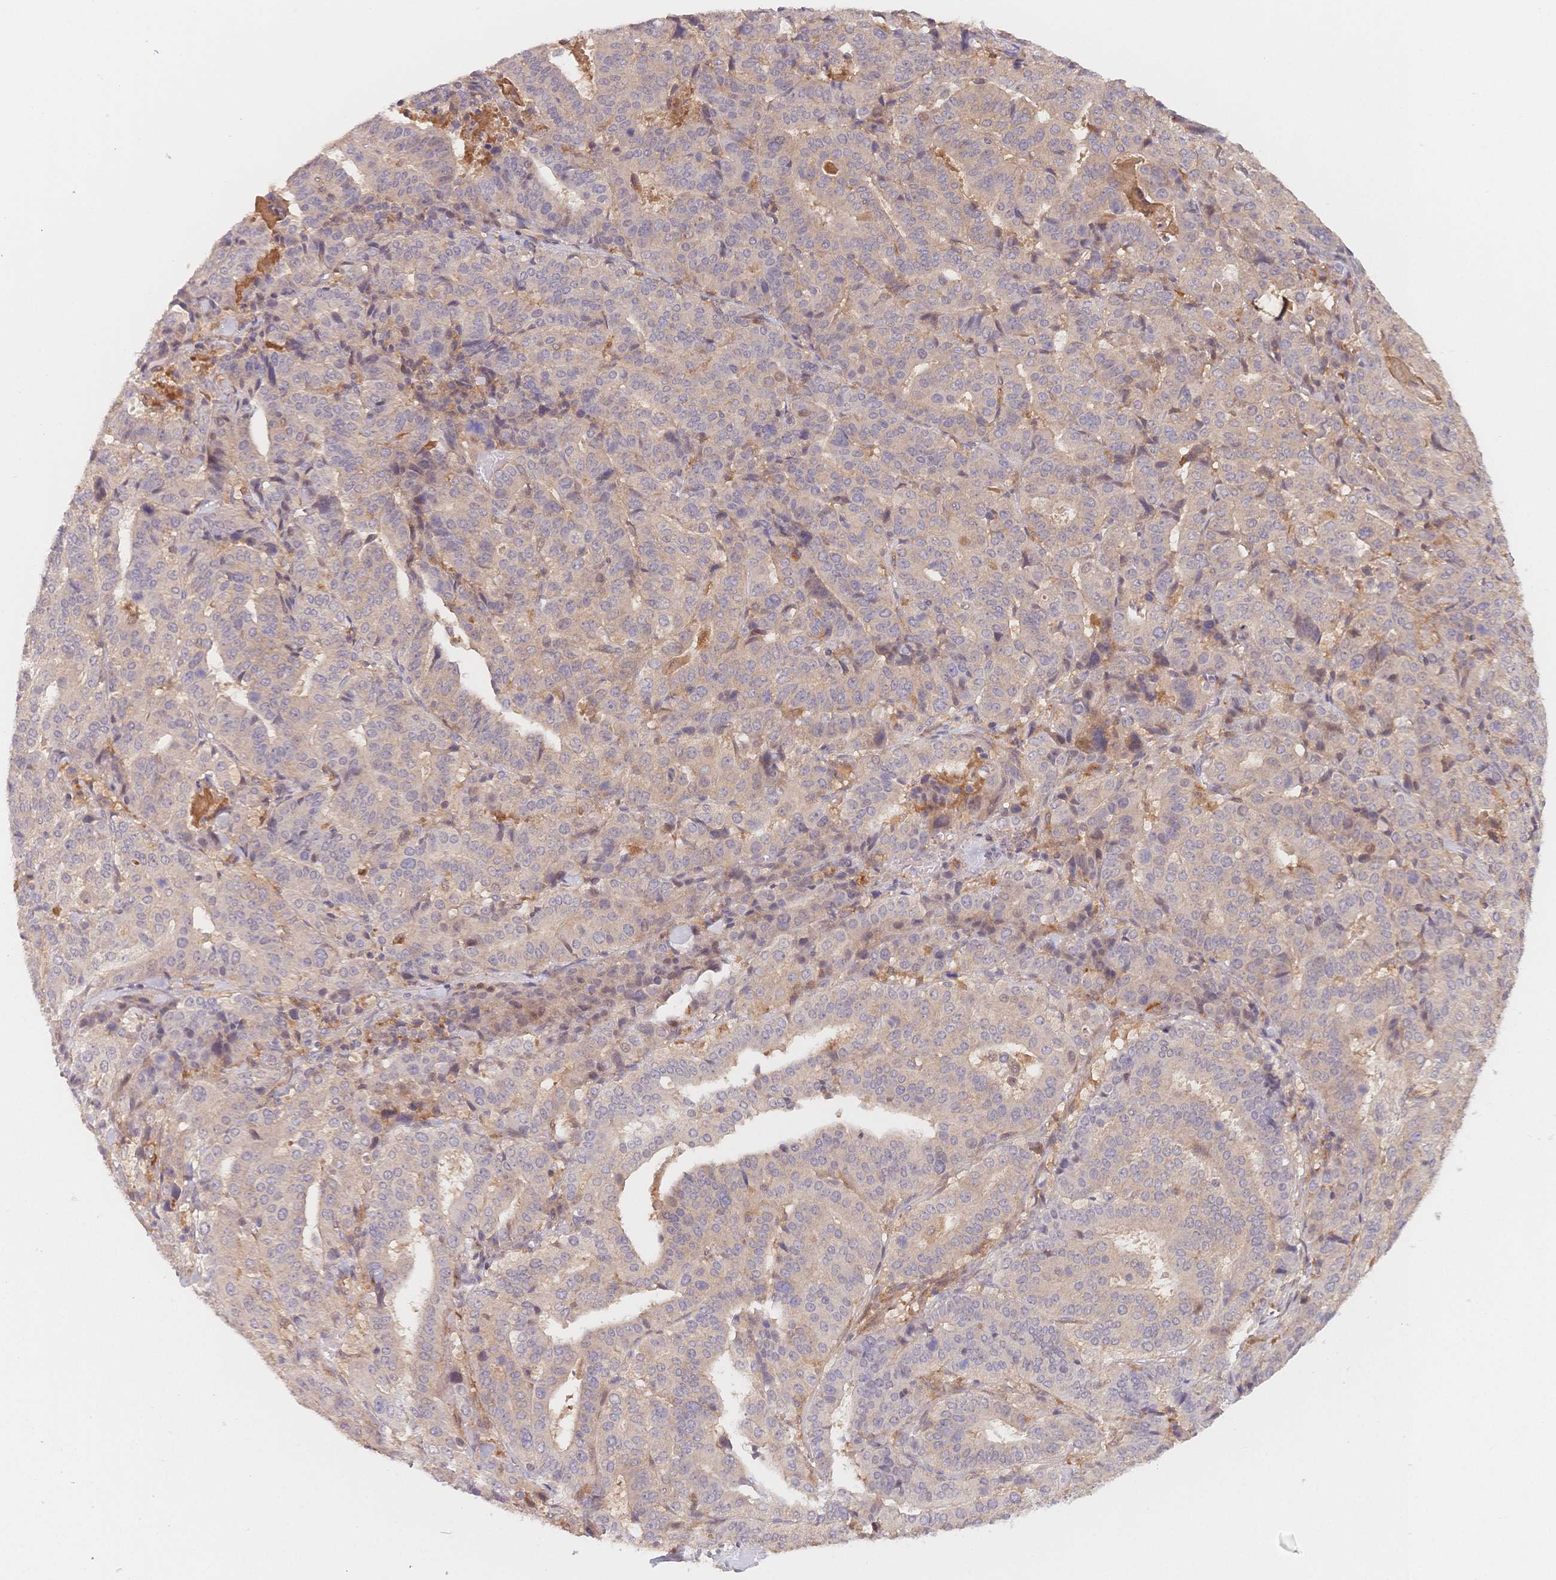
{"staining": {"intensity": "negative", "quantity": "none", "location": "none"}, "tissue": "stomach cancer", "cell_type": "Tumor cells", "image_type": "cancer", "snomed": [{"axis": "morphology", "description": "Adenocarcinoma, NOS"}, {"axis": "topography", "description": "Stomach"}], "caption": "Immunohistochemistry (IHC) image of neoplastic tissue: human stomach adenocarcinoma stained with DAB (3,3'-diaminobenzidine) shows no significant protein expression in tumor cells.", "gene": "C12orf75", "patient": {"sex": "male", "age": 48}}